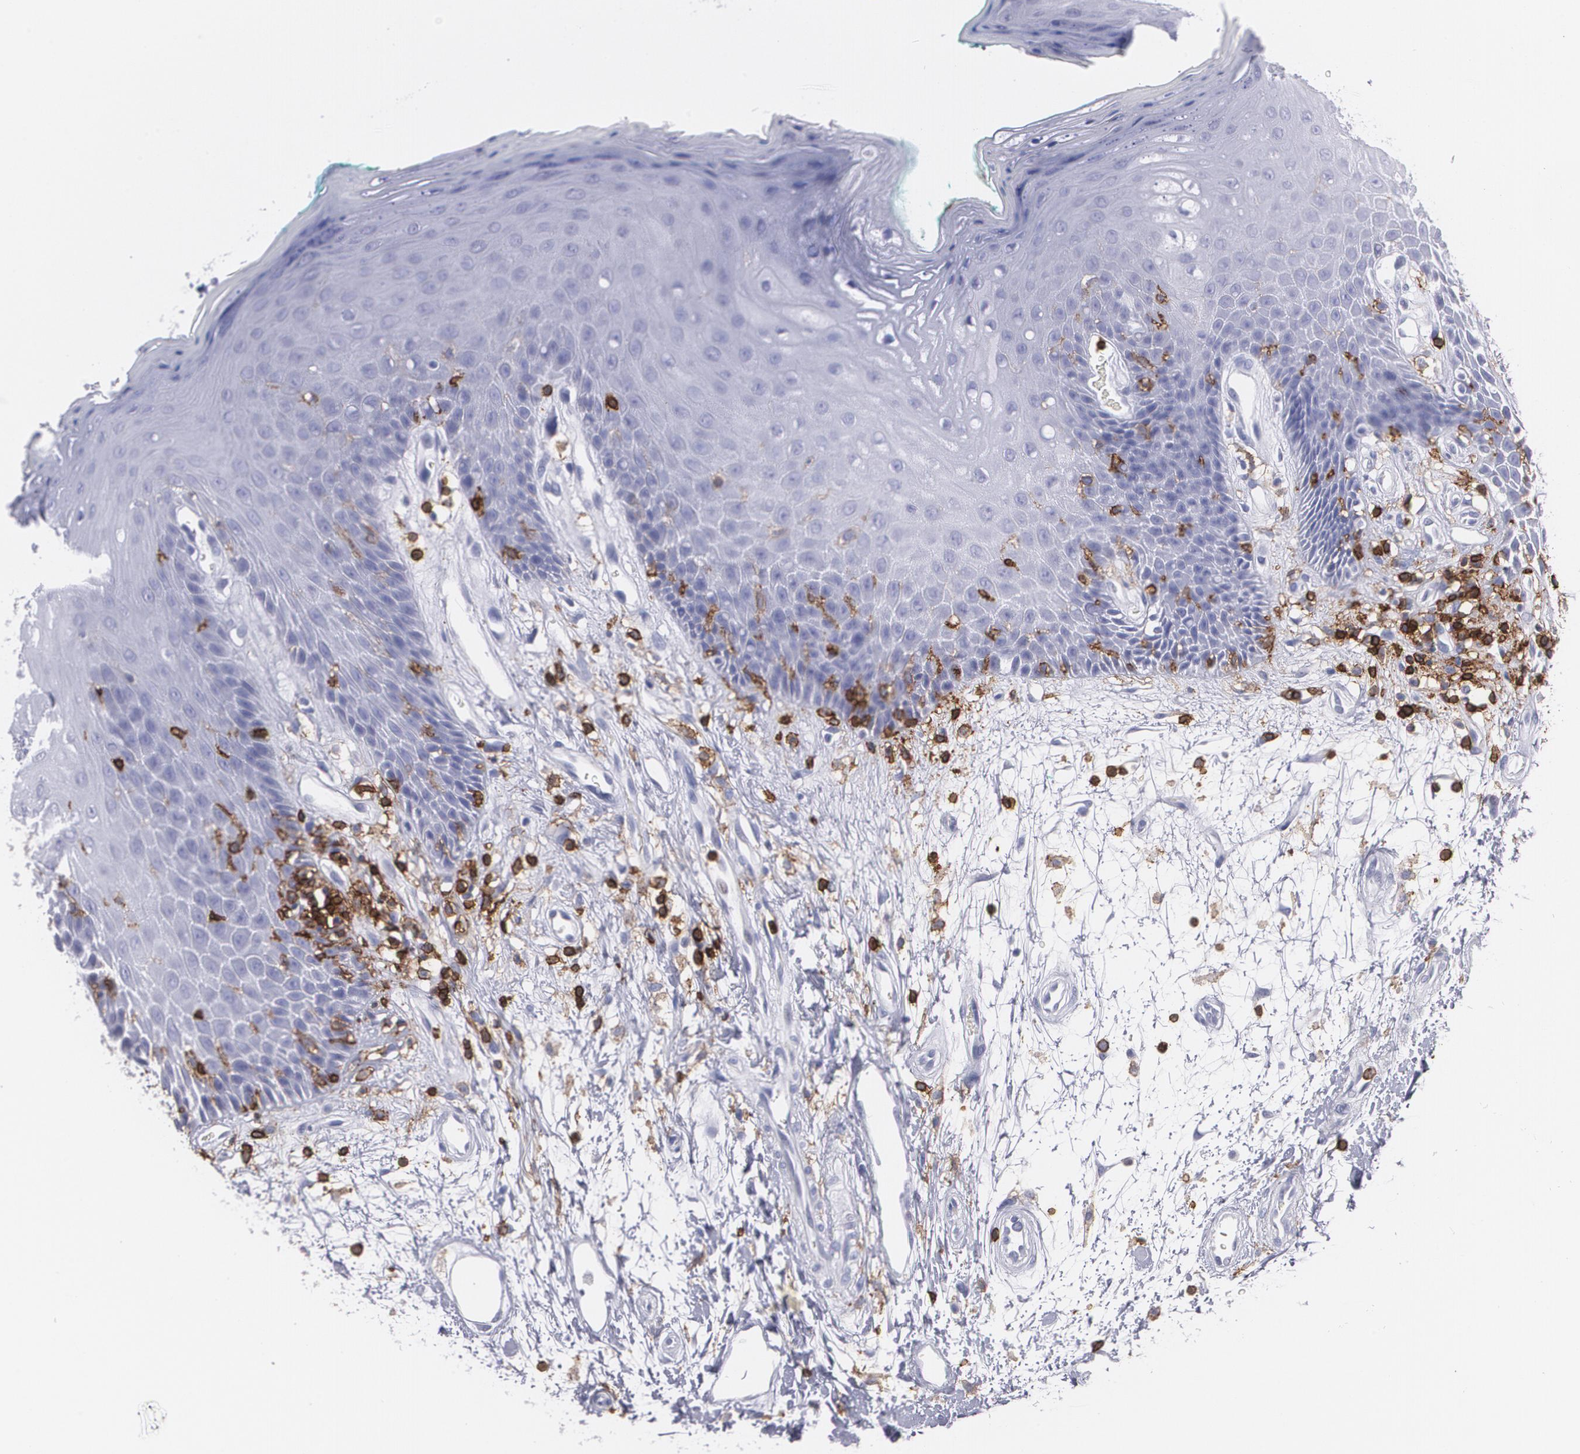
{"staining": {"intensity": "negative", "quantity": "none", "location": "none"}, "tissue": "oral mucosa", "cell_type": "Squamous epithelial cells", "image_type": "normal", "snomed": [{"axis": "morphology", "description": "Normal tissue, NOS"}, {"axis": "morphology", "description": "Squamous cell carcinoma, NOS"}, {"axis": "topography", "description": "Skeletal muscle"}, {"axis": "topography", "description": "Oral tissue"}, {"axis": "topography", "description": "Head-Neck"}], "caption": "High power microscopy micrograph of an IHC histopathology image of normal oral mucosa, revealing no significant positivity in squamous epithelial cells. (DAB IHC, high magnification).", "gene": "PTPRC", "patient": {"sex": "female", "age": 84}}